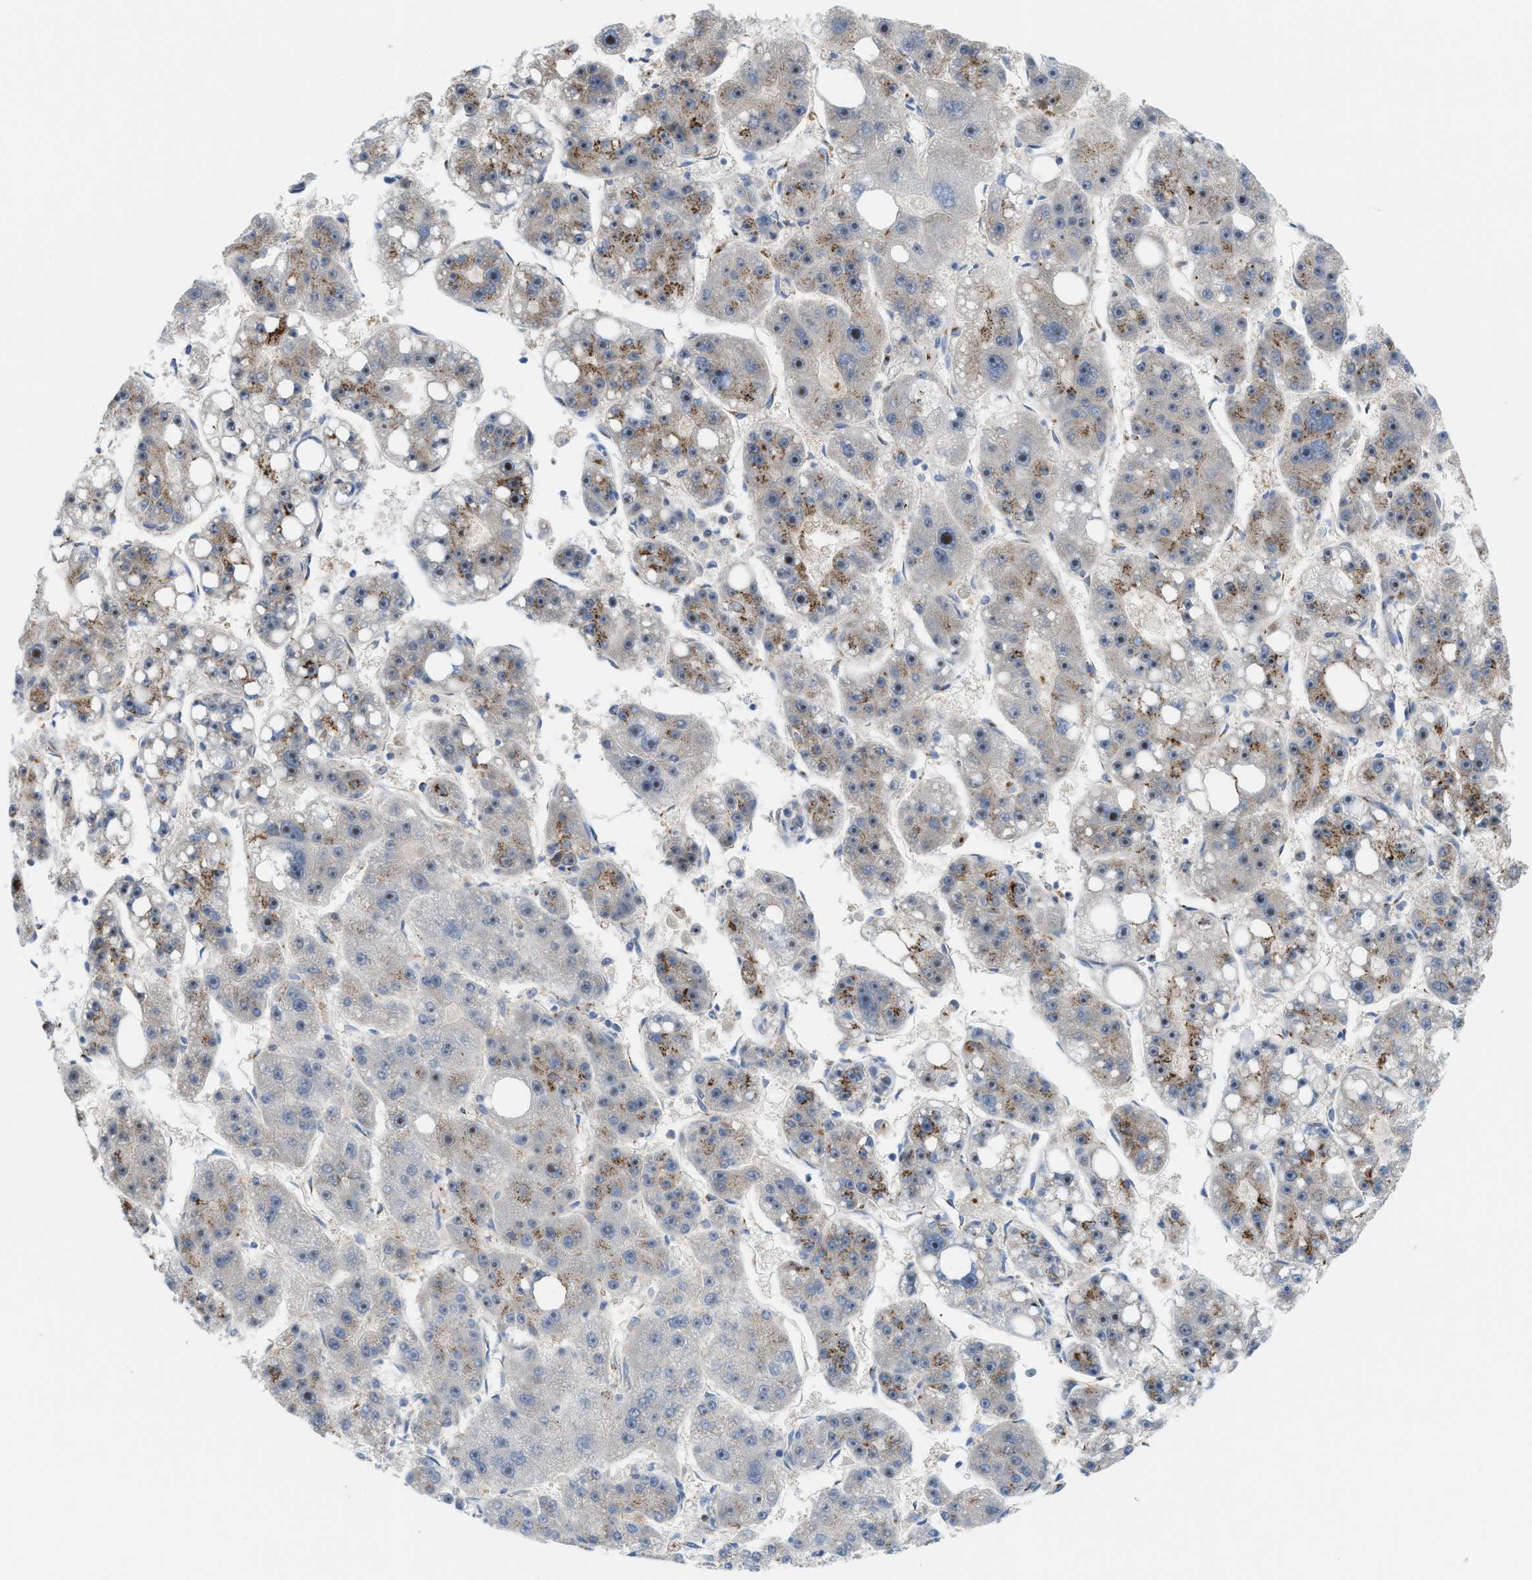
{"staining": {"intensity": "moderate", "quantity": "<25%", "location": "cytoplasmic/membranous,nuclear"}, "tissue": "liver cancer", "cell_type": "Tumor cells", "image_type": "cancer", "snomed": [{"axis": "morphology", "description": "Carcinoma, Hepatocellular, NOS"}, {"axis": "topography", "description": "Liver"}], "caption": "An immunohistochemistry image of neoplastic tissue is shown. Protein staining in brown shows moderate cytoplasmic/membranous and nuclear positivity in liver hepatocellular carcinoma within tumor cells. Nuclei are stained in blue.", "gene": "SLC38A10", "patient": {"sex": "female", "age": 61}}